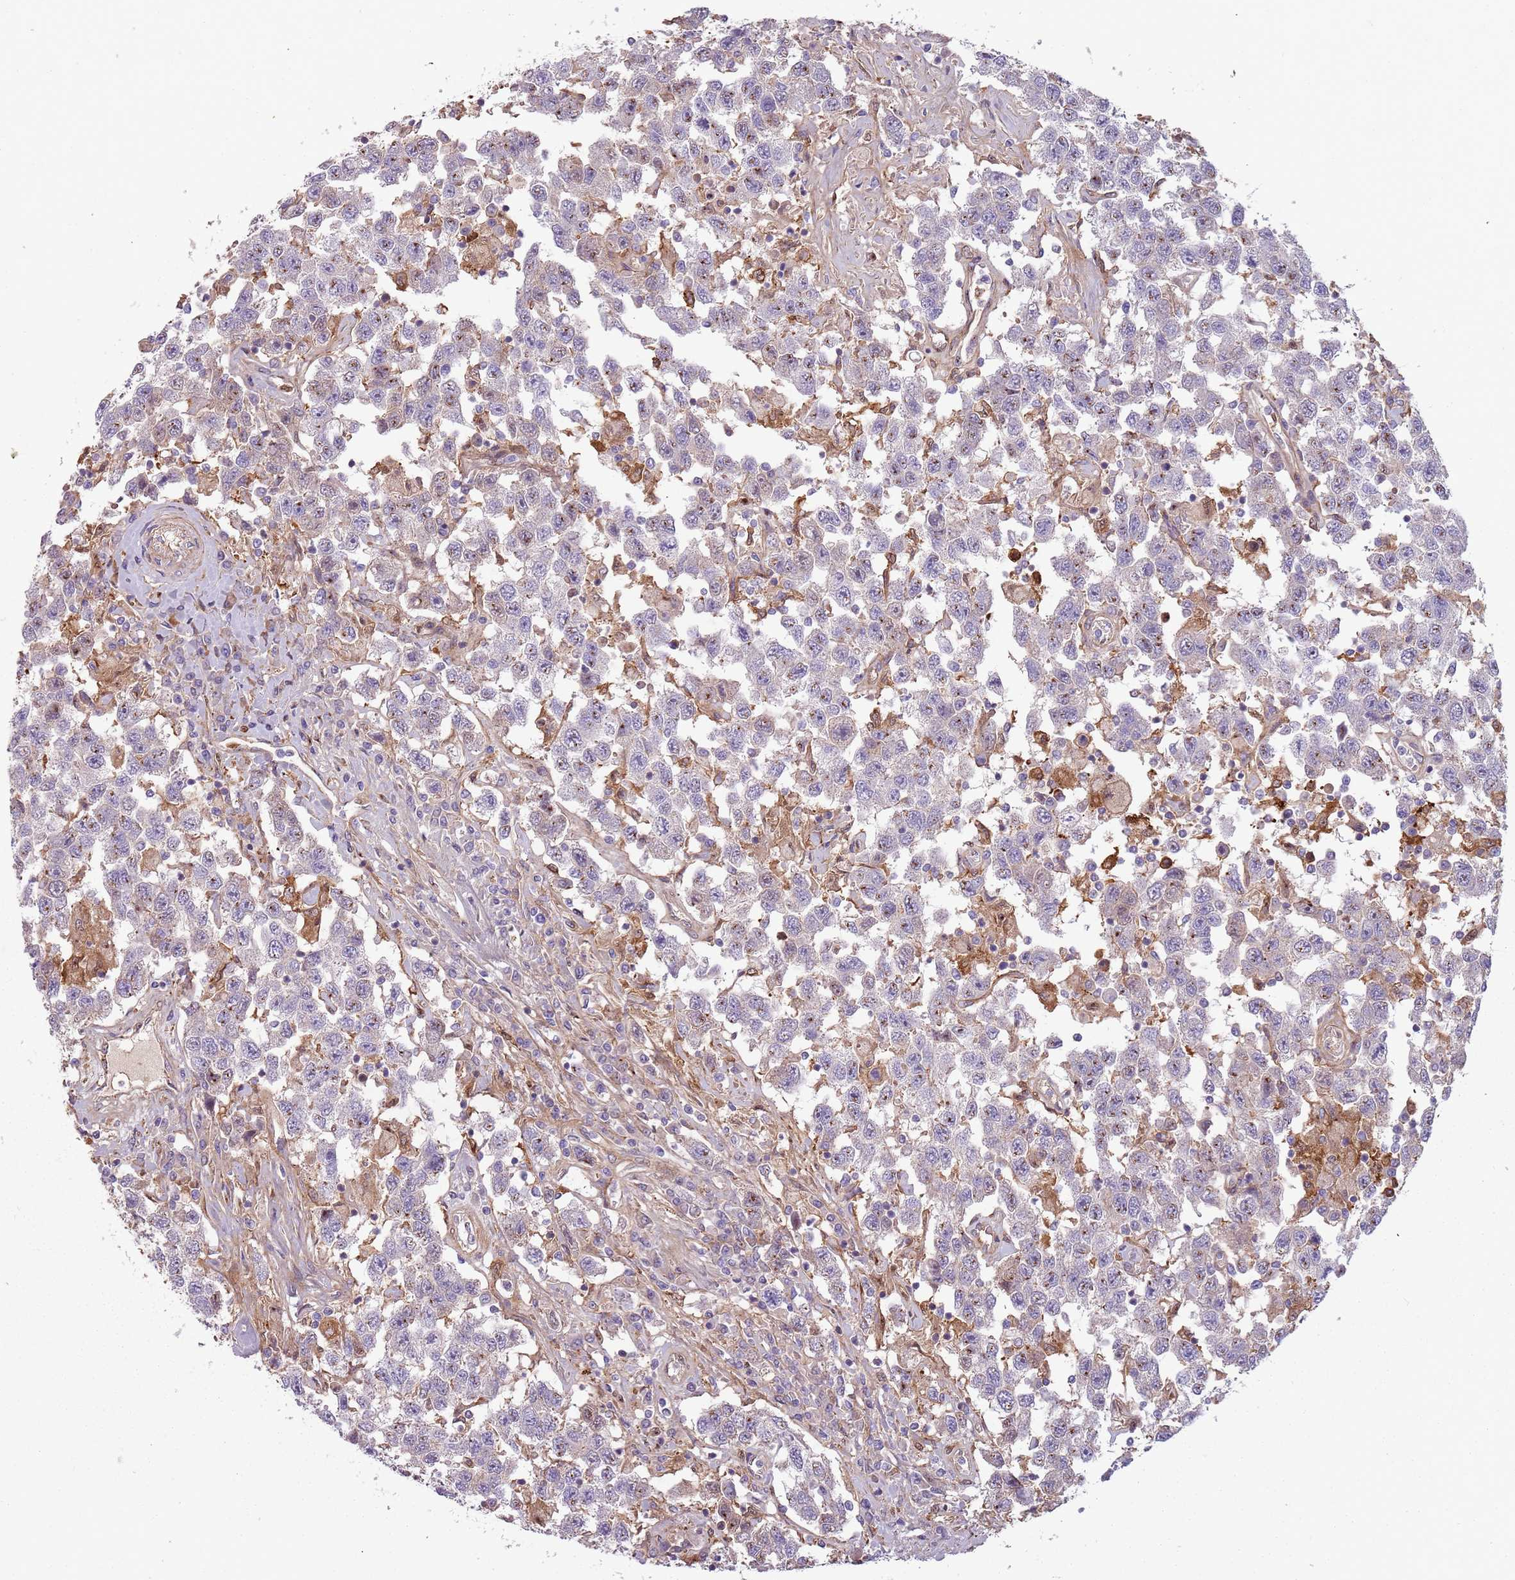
{"staining": {"intensity": "moderate", "quantity": "<25%", "location": "cytoplasmic/membranous"}, "tissue": "testis cancer", "cell_type": "Tumor cells", "image_type": "cancer", "snomed": [{"axis": "morphology", "description": "Seminoma, NOS"}, {"axis": "topography", "description": "Testis"}], "caption": "The histopathology image exhibits immunohistochemical staining of testis cancer (seminoma). There is moderate cytoplasmic/membranous expression is seen in about <25% of tumor cells.", "gene": "NADK", "patient": {"sex": "male", "age": 41}}